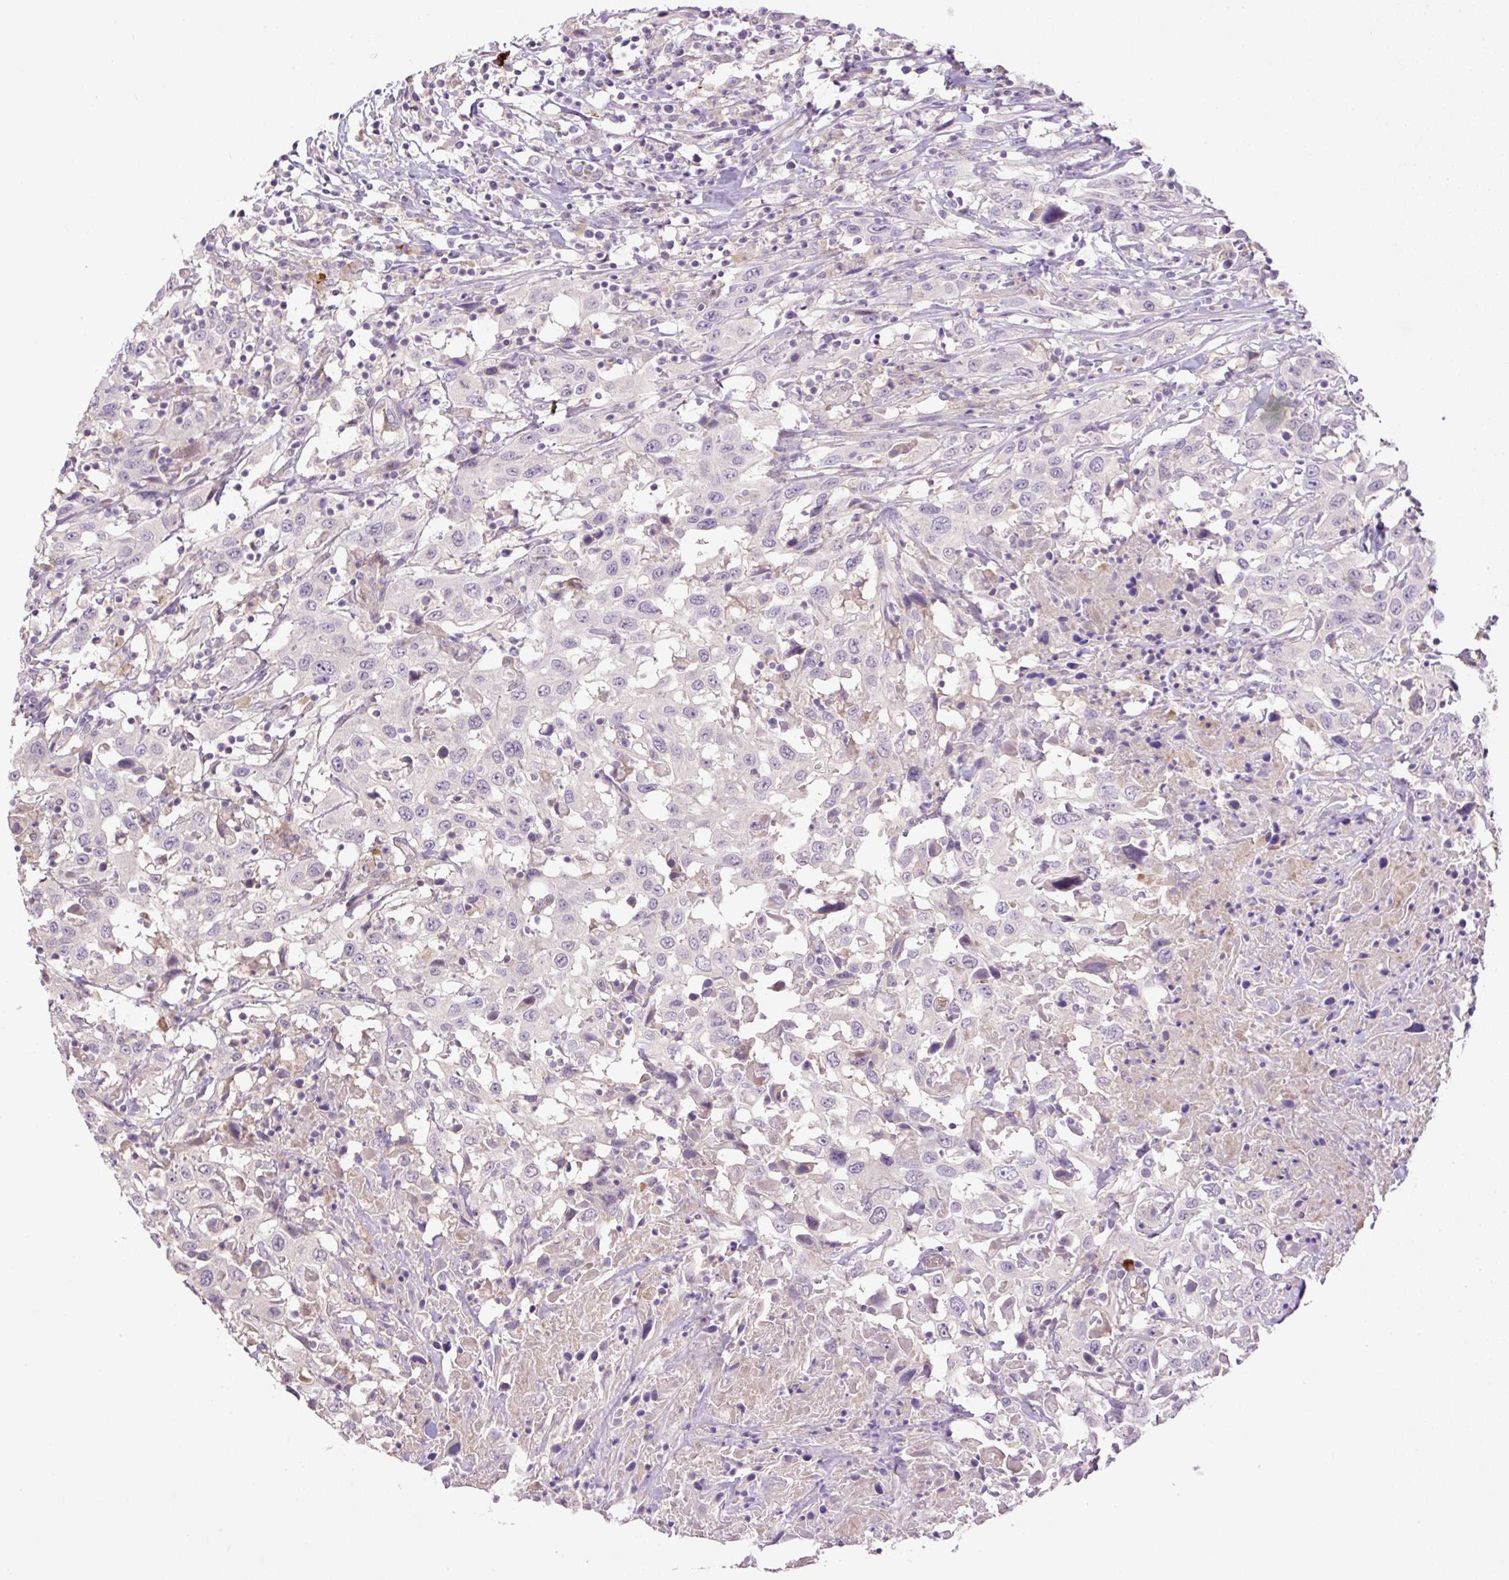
{"staining": {"intensity": "negative", "quantity": "none", "location": "none"}, "tissue": "urothelial cancer", "cell_type": "Tumor cells", "image_type": "cancer", "snomed": [{"axis": "morphology", "description": "Urothelial carcinoma, High grade"}, {"axis": "topography", "description": "Urinary bladder"}], "caption": "The histopathology image shows no staining of tumor cells in urothelial cancer.", "gene": "HABP4", "patient": {"sex": "male", "age": 61}}